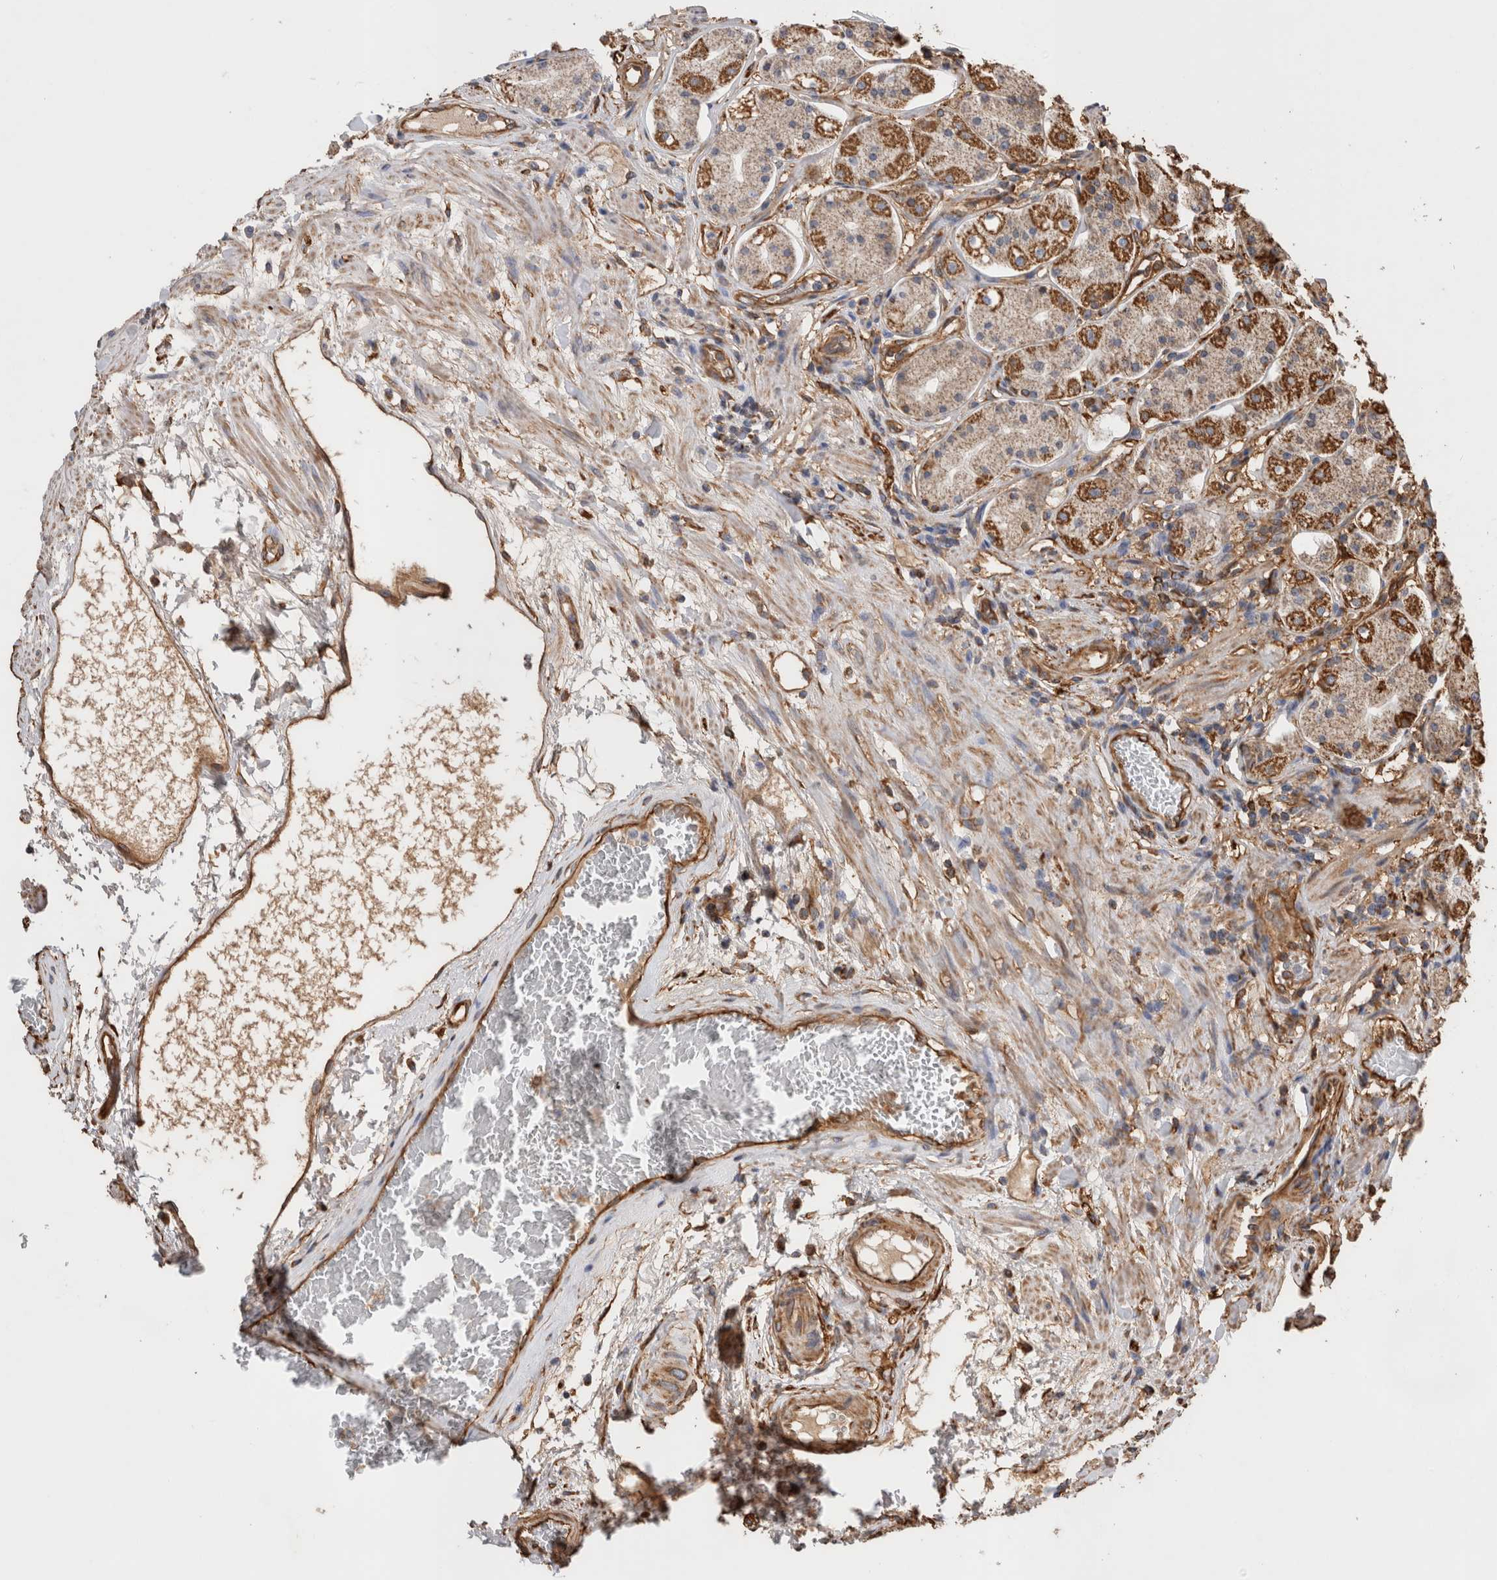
{"staining": {"intensity": "moderate", "quantity": "<25%", "location": "cytoplasmic/membranous"}, "tissue": "stomach", "cell_type": "Glandular cells", "image_type": "normal", "snomed": [{"axis": "morphology", "description": "Normal tissue, NOS"}, {"axis": "topography", "description": "Stomach"}, {"axis": "topography", "description": "Stomach, lower"}], "caption": "Immunohistochemical staining of unremarkable stomach displays low levels of moderate cytoplasmic/membranous staining in about <25% of glandular cells.", "gene": "ZNF397", "patient": {"sex": "female", "age": 56}}